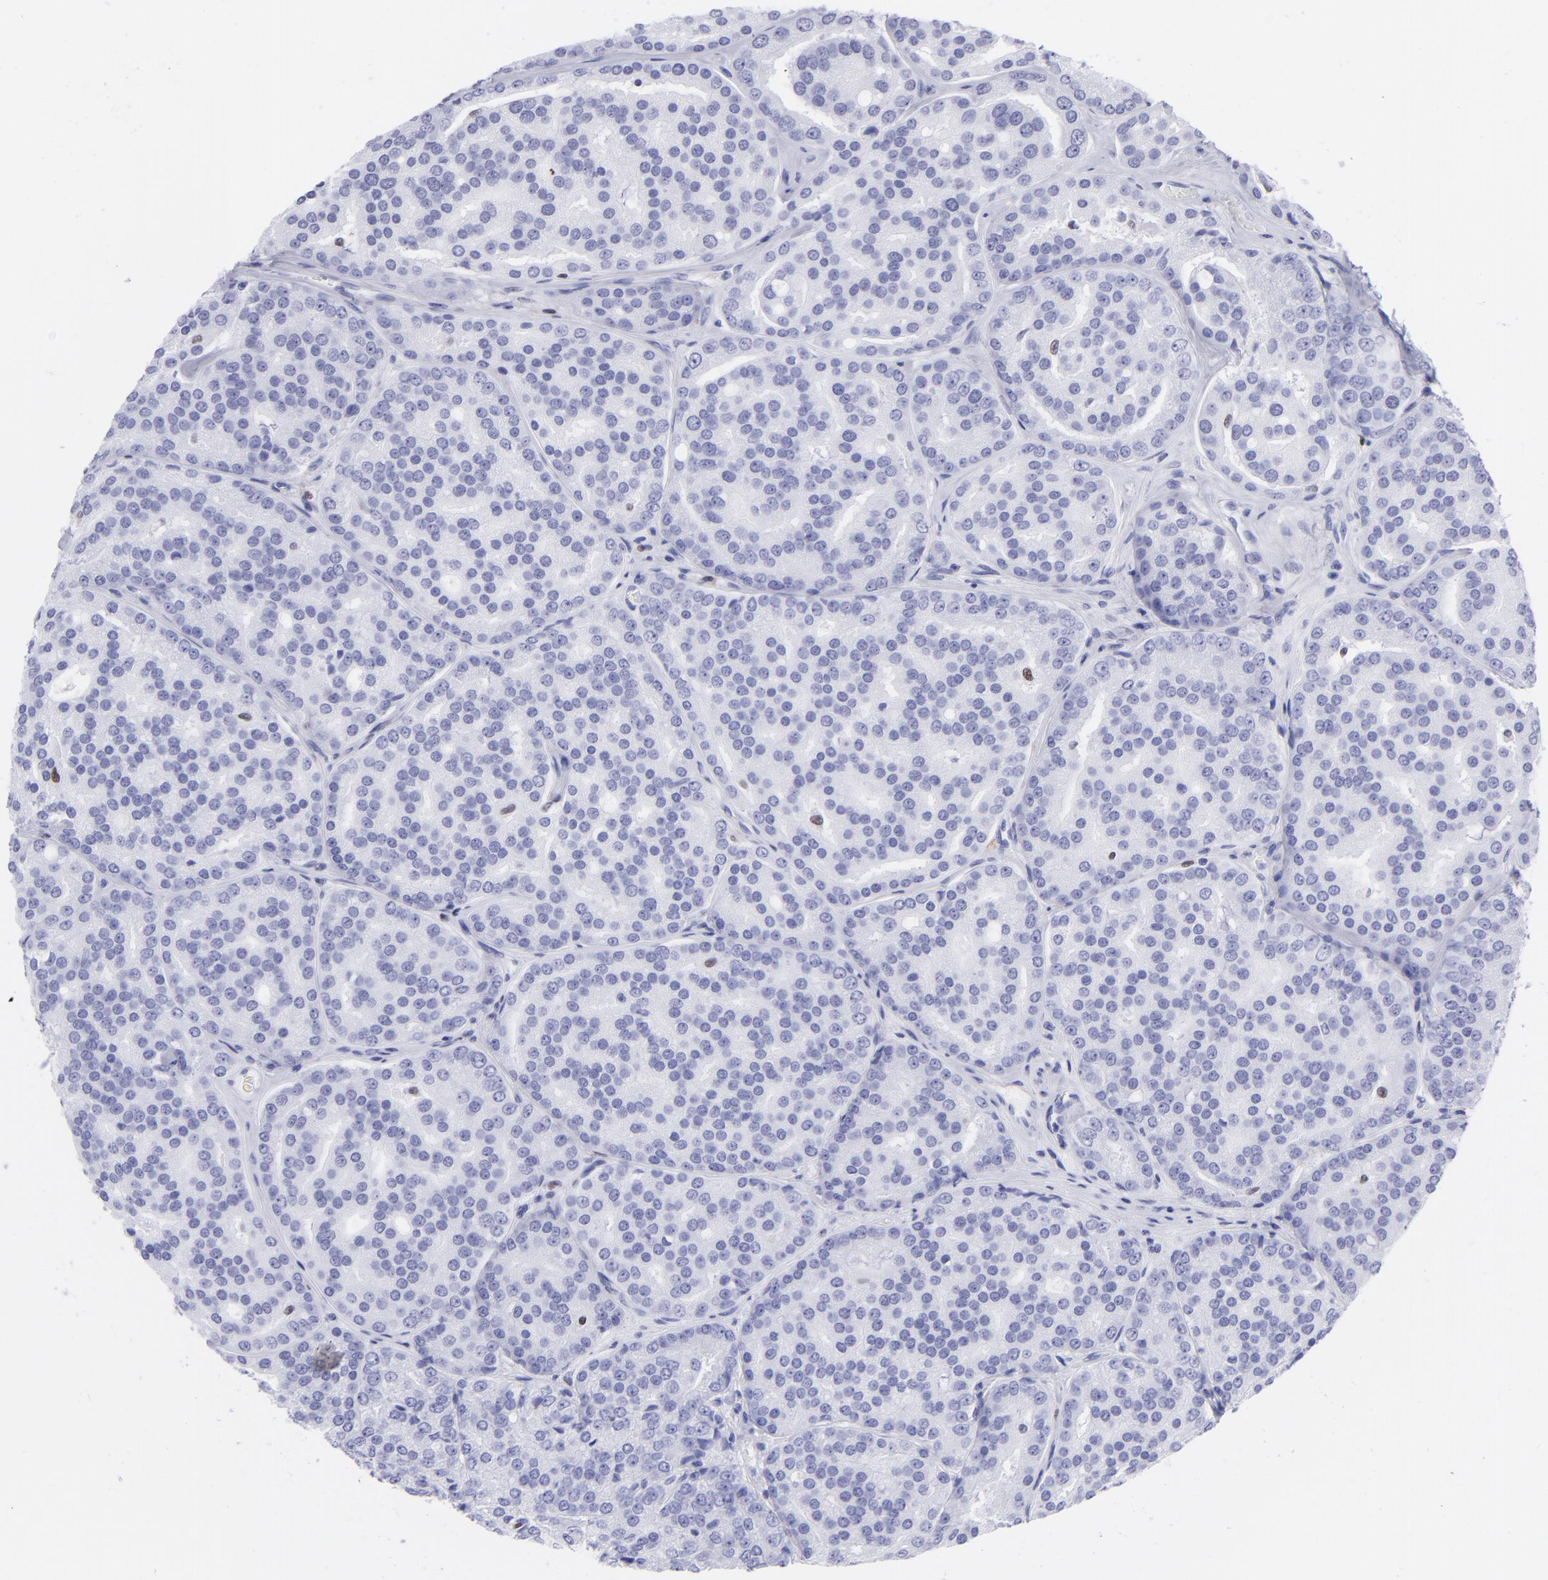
{"staining": {"intensity": "negative", "quantity": "none", "location": "none"}, "tissue": "prostate cancer", "cell_type": "Tumor cells", "image_type": "cancer", "snomed": [{"axis": "morphology", "description": "Adenocarcinoma, High grade"}, {"axis": "topography", "description": "Prostate"}], "caption": "IHC image of neoplastic tissue: human high-grade adenocarcinoma (prostate) stained with DAB (3,3'-diaminobenzidine) reveals no significant protein positivity in tumor cells.", "gene": "MITF", "patient": {"sex": "male", "age": 64}}